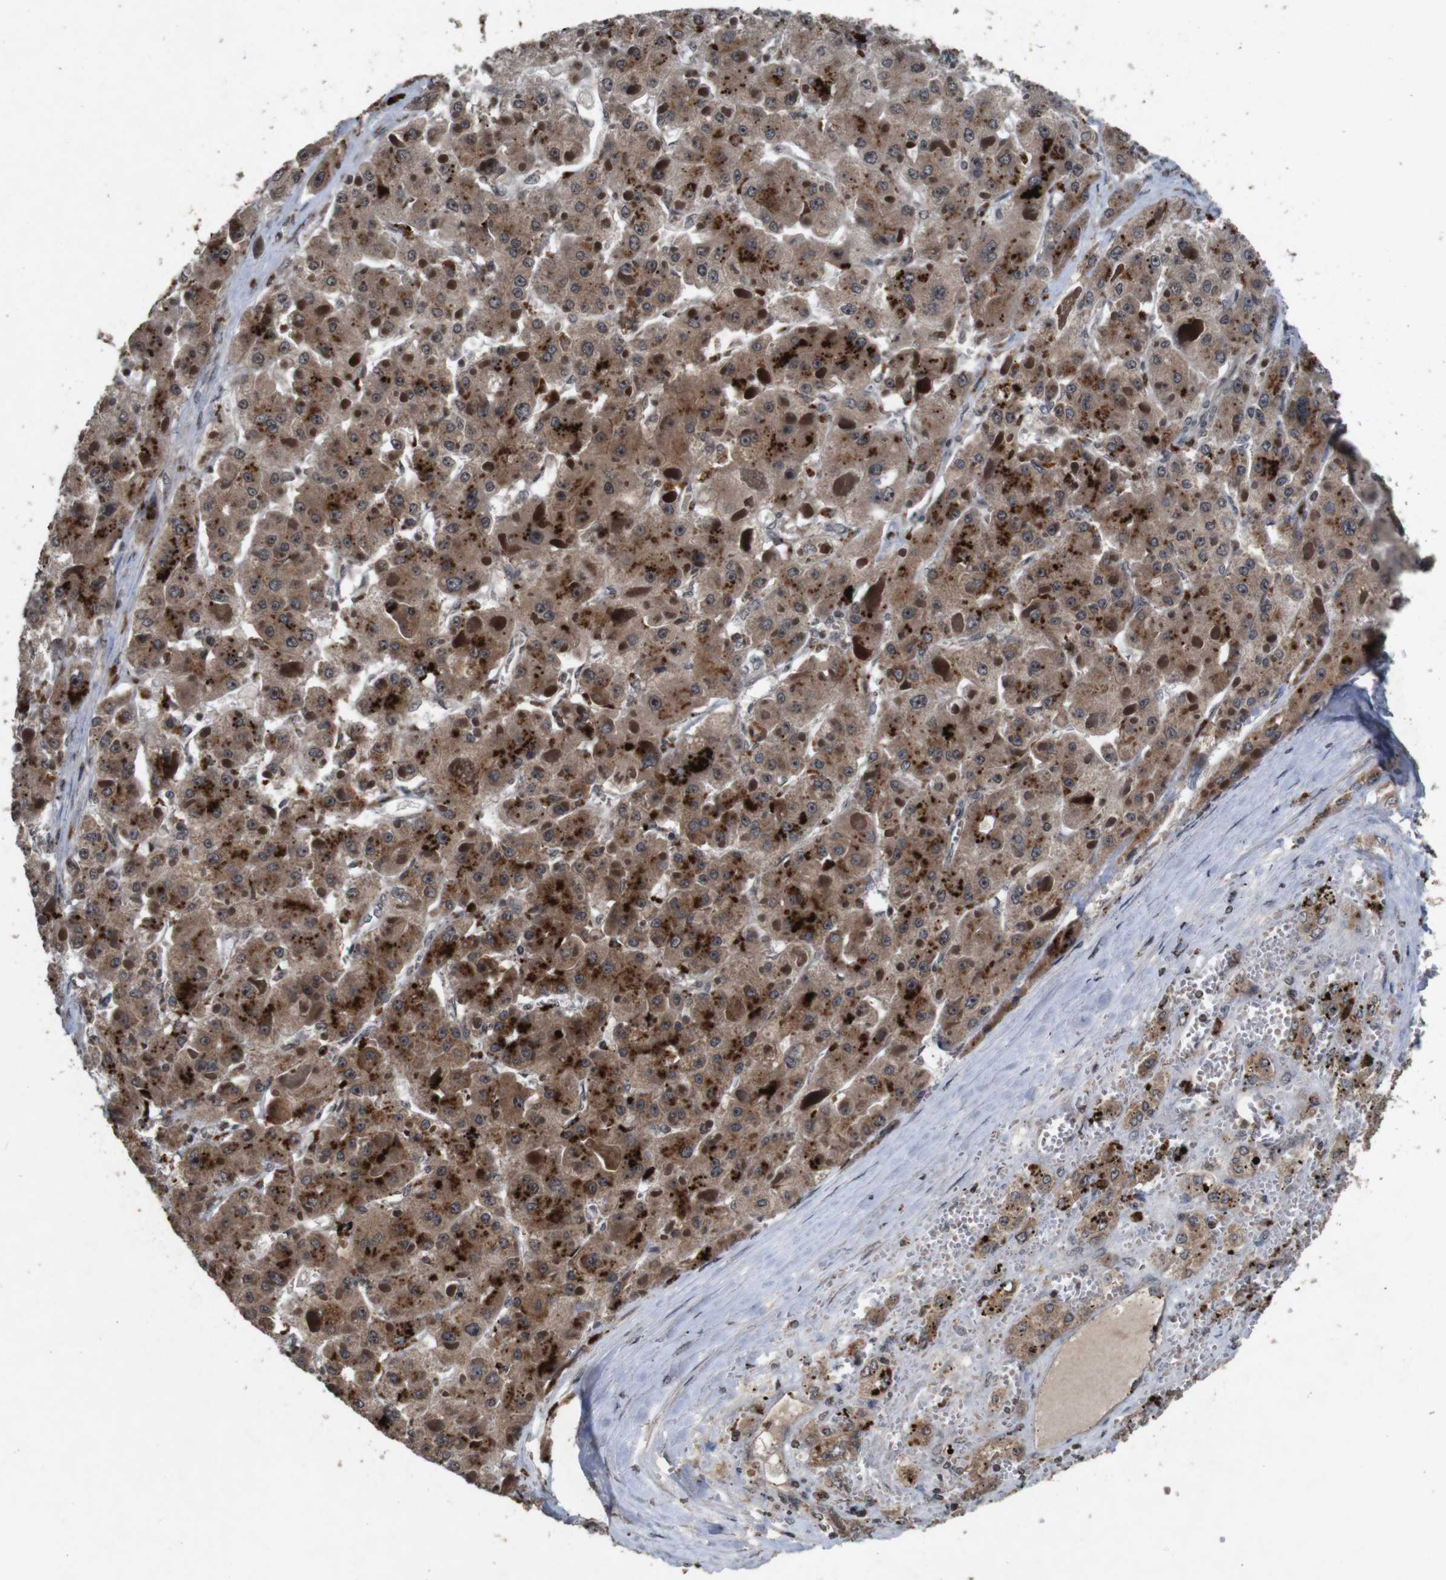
{"staining": {"intensity": "strong", "quantity": ">75%", "location": "cytoplasmic/membranous,nuclear"}, "tissue": "liver cancer", "cell_type": "Tumor cells", "image_type": "cancer", "snomed": [{"axis": "morphology", "description": "Carcinoma, Hepatocellular, NOS"}, {"axis": "topography", "description": "Liver"}], "caption": "Immunohistochemistry (IHC) (DAB (3,3'-diaminobenzidine)) staining of human liver cancer displays strong cytoplasmic/membranous and nuclear protein staining in approximately >75% of tumor cells.", "gene": "SORL1", "patient": {"sex": "female", "age": 73}}